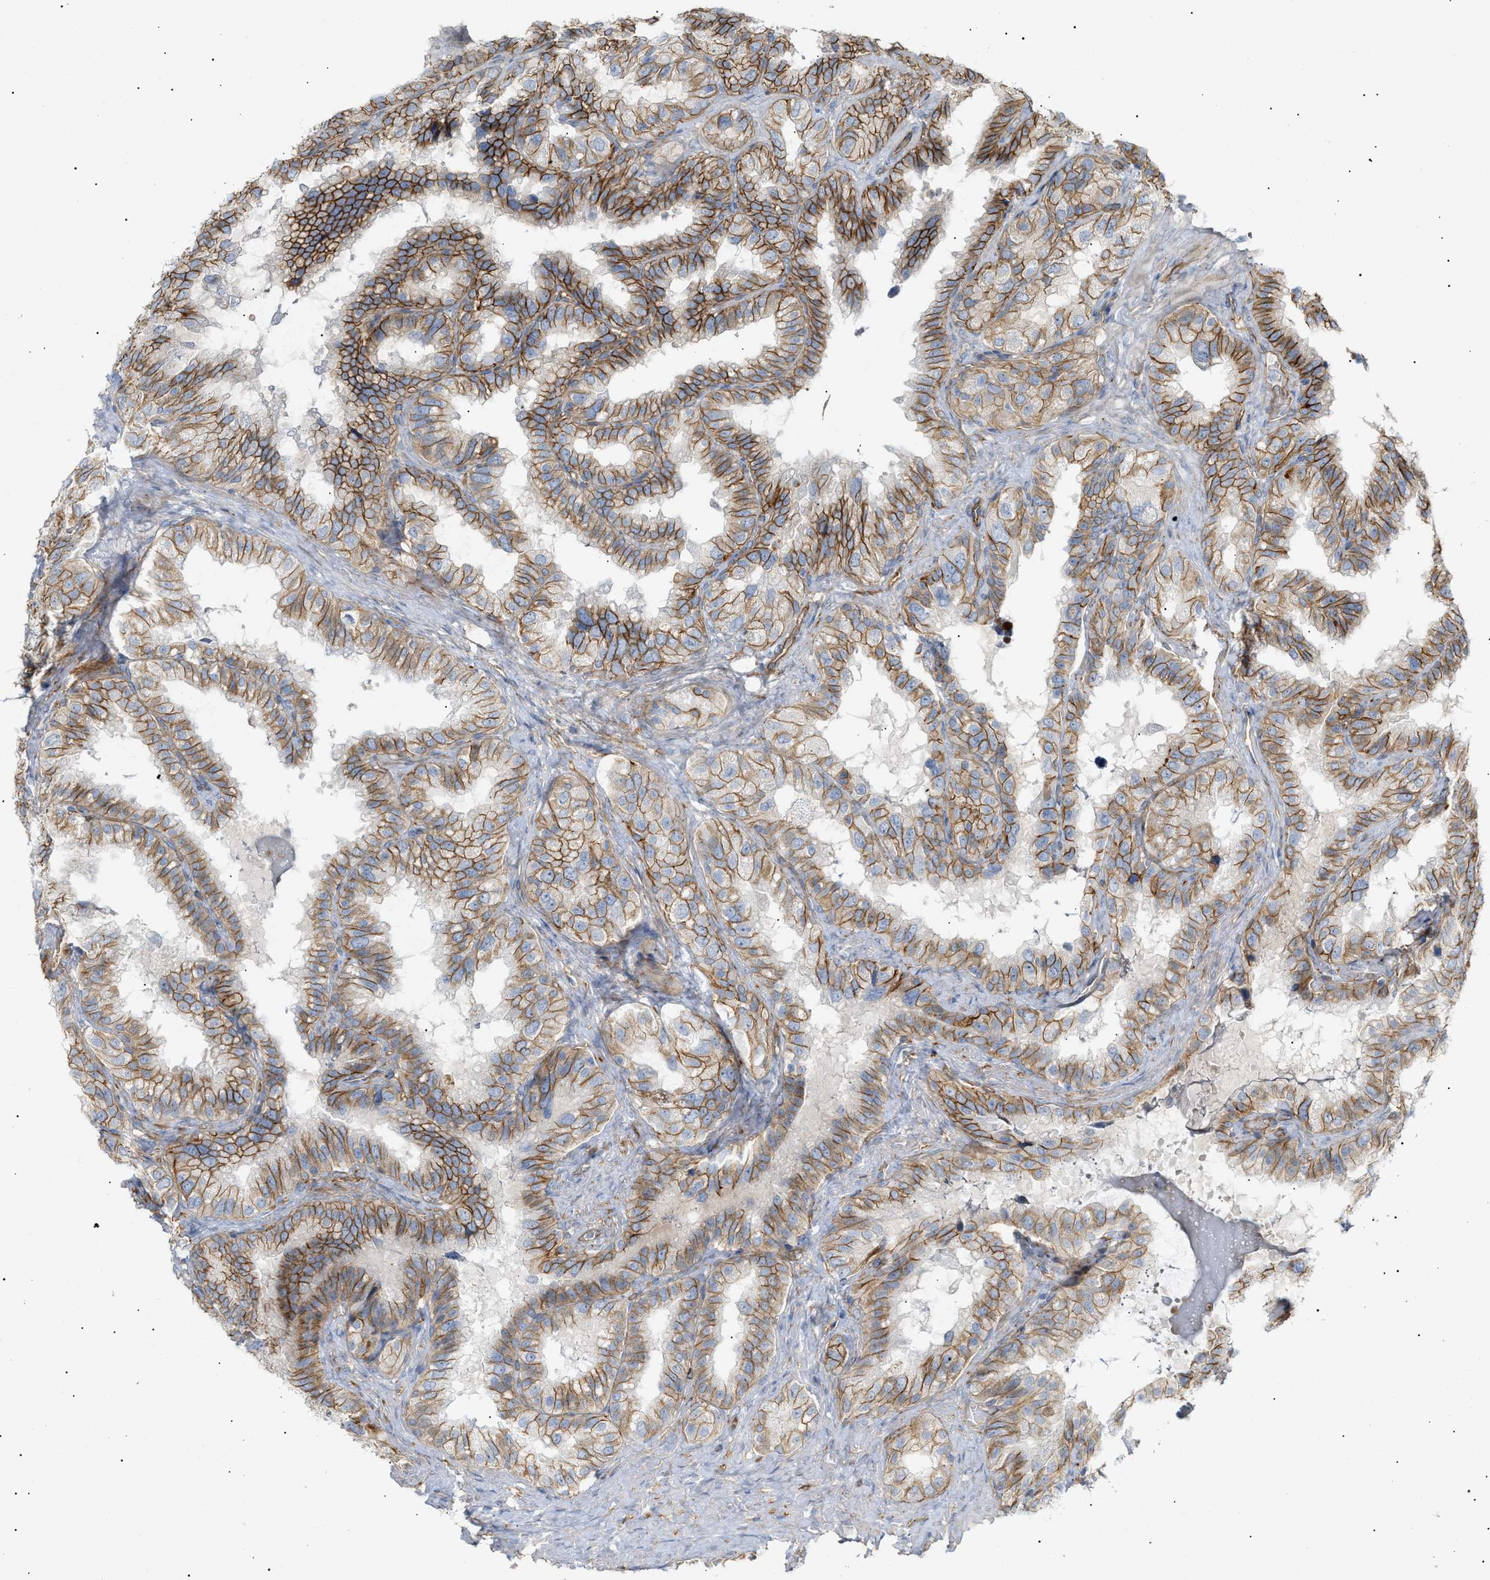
{"staining": {"intensity": "moderate", "quantity": ">75%", "location": "cytoplasmic/membranous"}, "tissue": "seminal vesicle", "cell_type": "Glandular cells", "image_type": "normal", "snomed": [{"axis": "morphology", "description": "Normal tissue, NOS"}, {"axis": "topography", "description": "Seminal veicle"}], "caption": "The micrograph displays immunohistochemical staining of benign seminal vesicle. There is moderate cytoplasmic/membranous expression is appreciated in approximately >75% of glandular cells. The protein is shown in brown color, while the nuclei are stained blue.", "gene": "ZFHX2", "patient": {"sex": "male", "age": 68}}